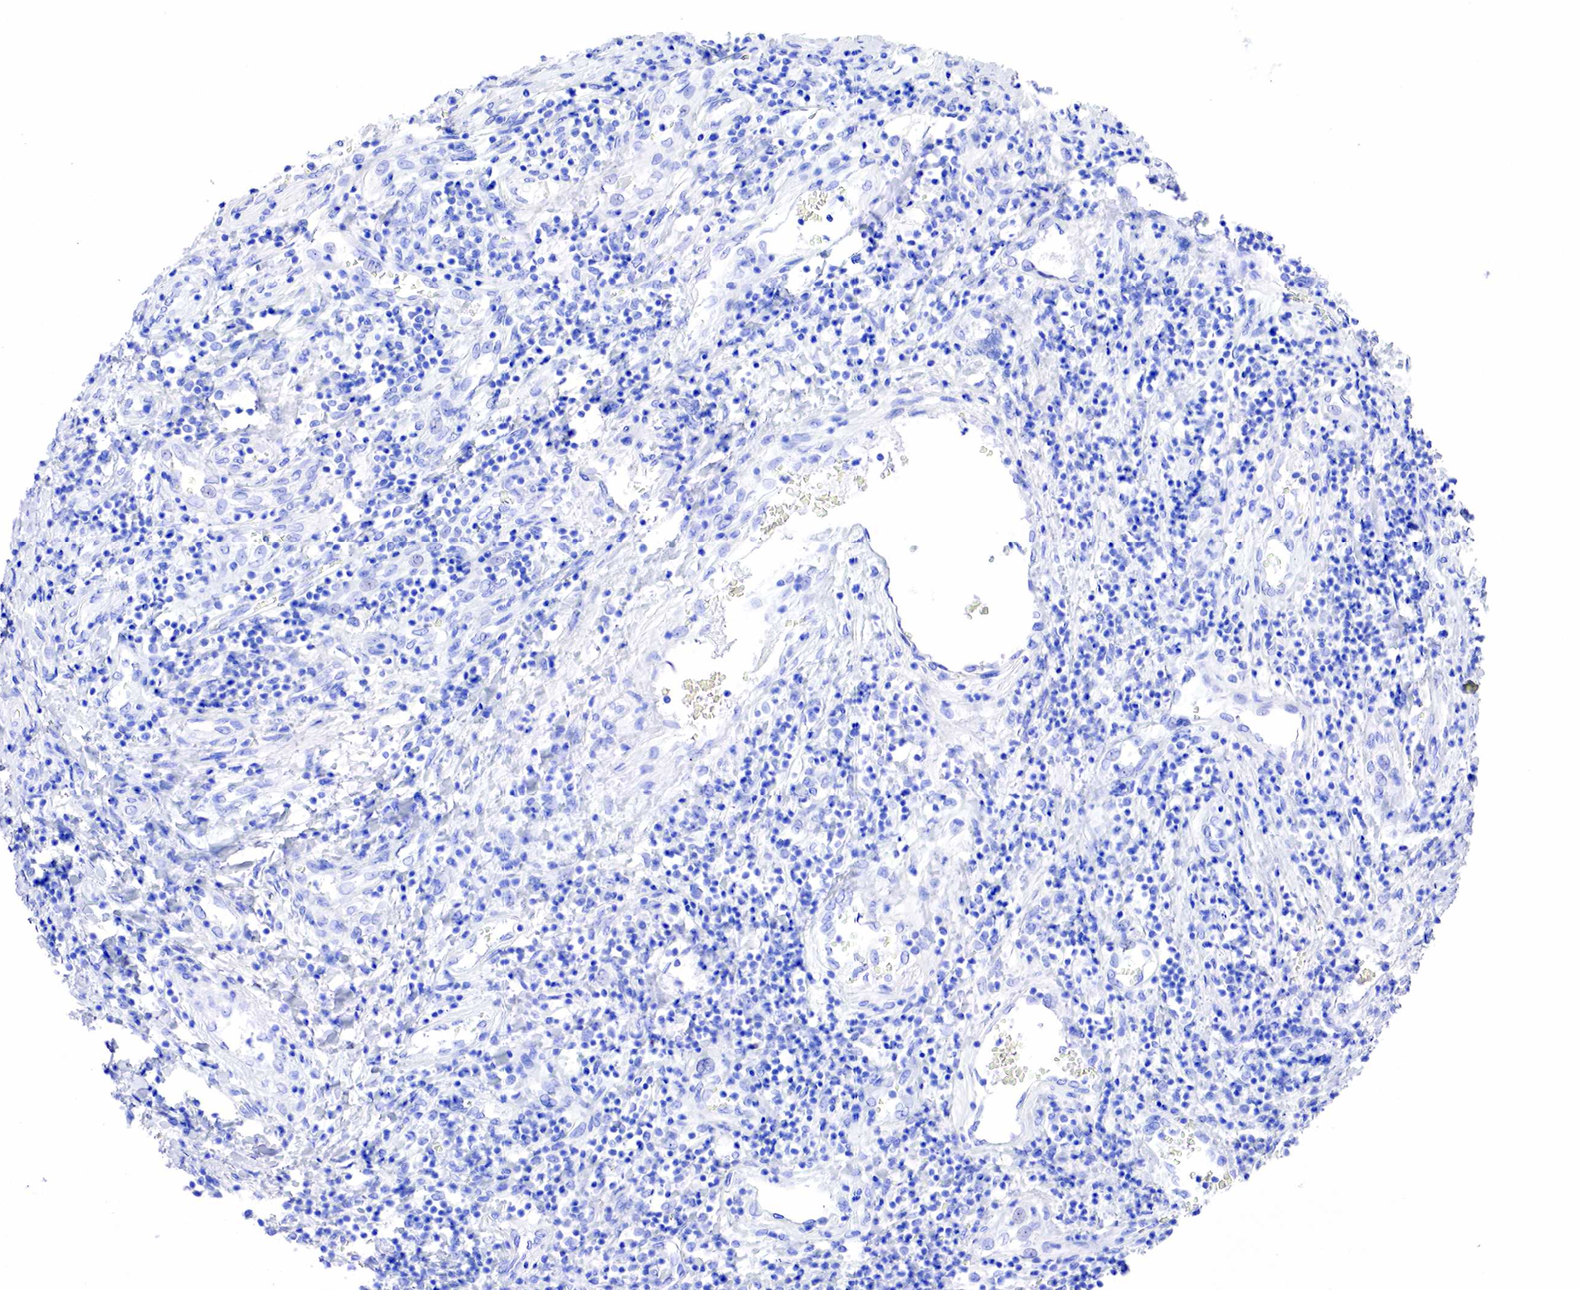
{"staining": {"intensity": "negative", "quantity": "none", "location": "none"}, "tissue": "liver cancer", "cell_type": "Tumor cells", "image_type": "cancer", "snomed": [{"axis": "morphology", "description": "Carcinoma, Hepatocellular, NOS"}, {"axis": "topography", "description": "Liver"}], "caption": "High magnification brightfield microscopy of liver hepatocellular carcinoma stained with DAB (3,3'-diaminobenzidine) (brown) and counterstained with hematoxylin (blue): tumor cells show no significant staining.", "gene": "KLK3", "patient": {"sex": "male", "age": 24}}